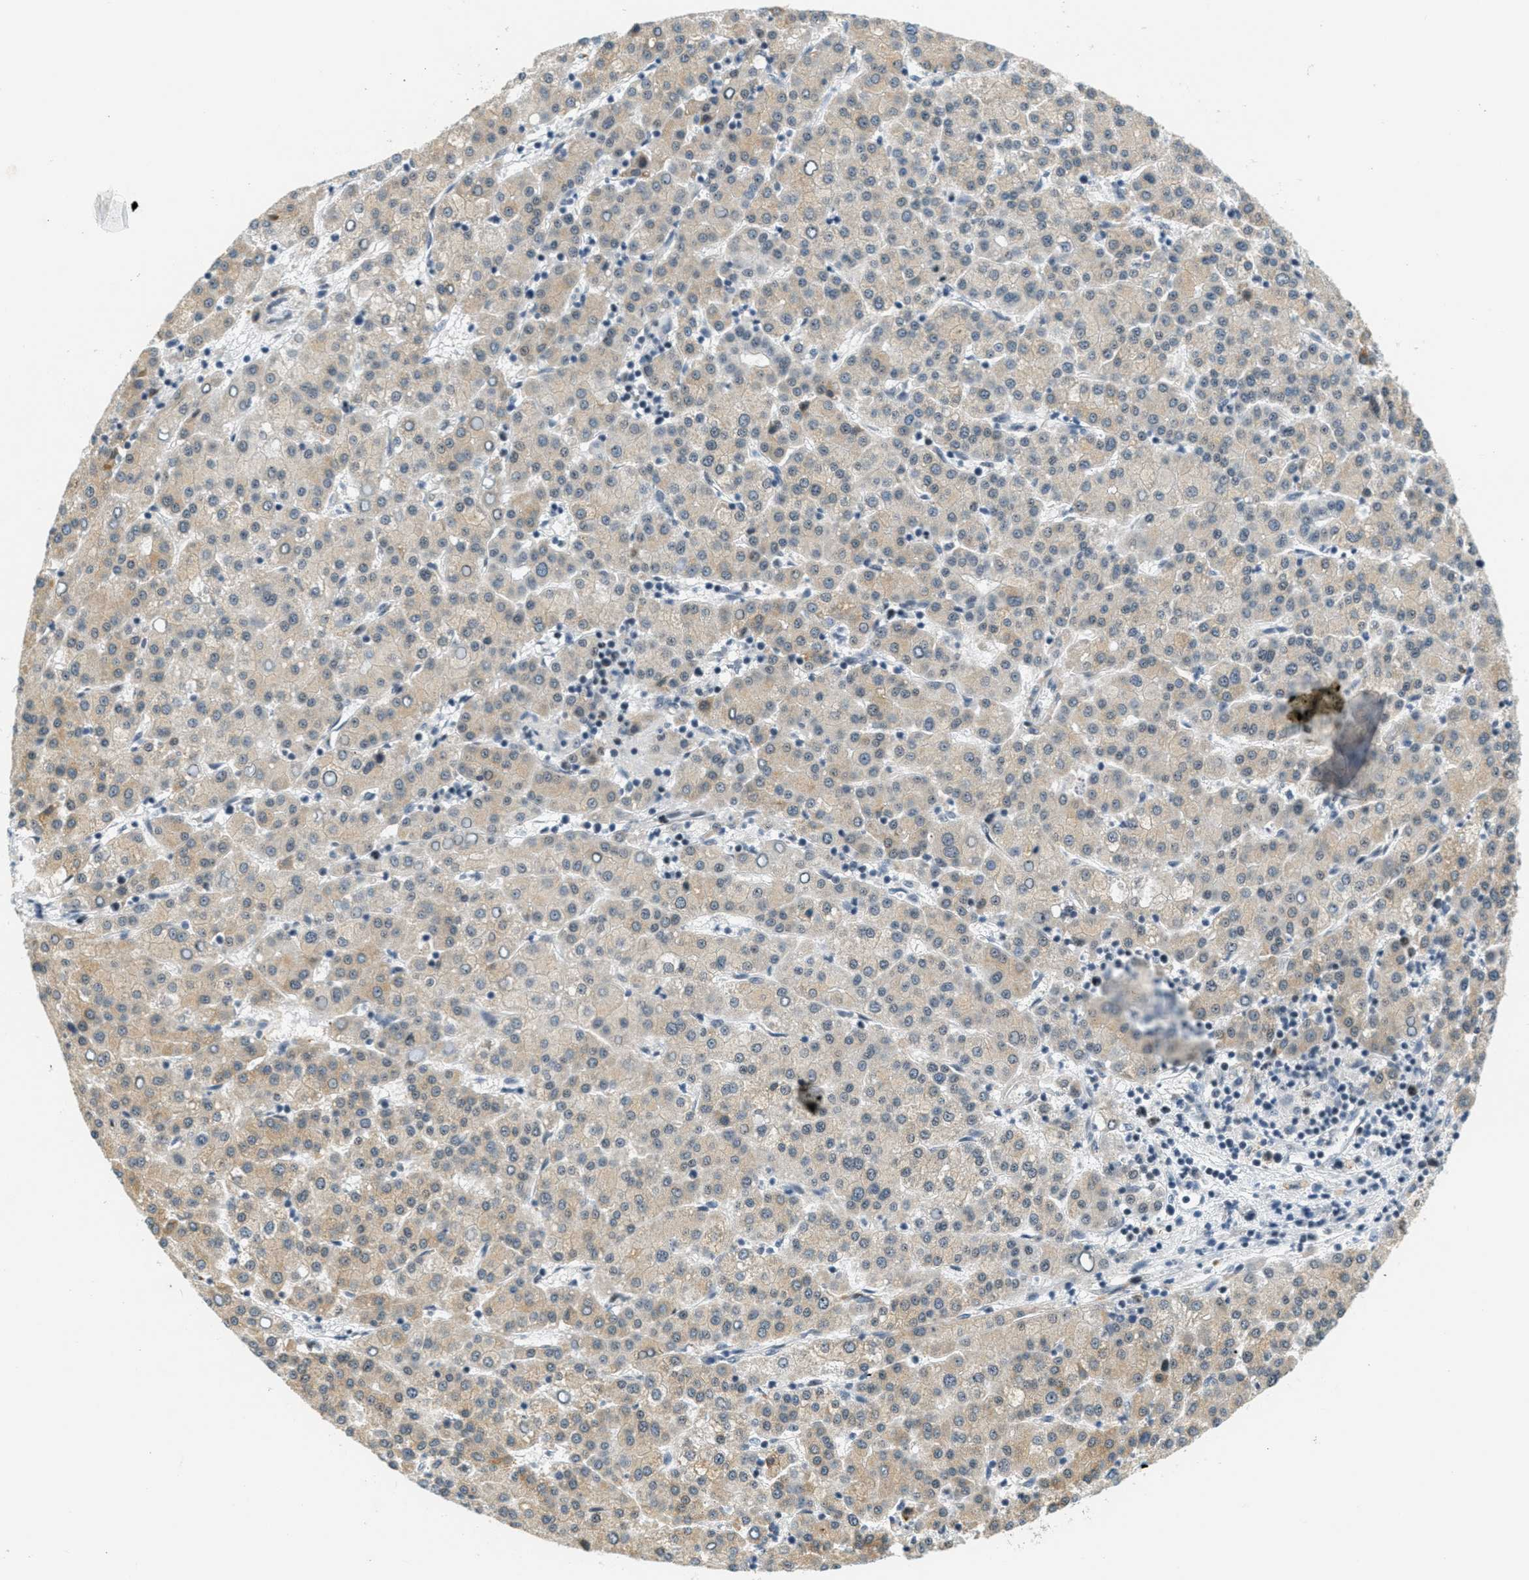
{"staining": {"intensity": "weak", "quantity": ">75%", "location": "cytoplasmic/membranous"}, "tissue": "liver cancer", "cell_type": "Tumor cells", "image_type": "cancer", "snomed": [{"axis": "morphology", "description": "Carcinoma, Hepatocellular, NOS"}, {"axis": "topography", "description": "Liver"}], "caption": "Immunohistochemistry (IHC) image of neoplastic tissue: human liver cancer (hepatocellular carcinoma) stained using immunohistochemistry (IHC) reveals low levels of weak protein expression localized specifically in the cytoplasmic/membranous of tumor cells, appearing as a cytoplasmic/membranous brown color.", "gene": "DDX47", "patient": {"sex": "female", "age": 58}}